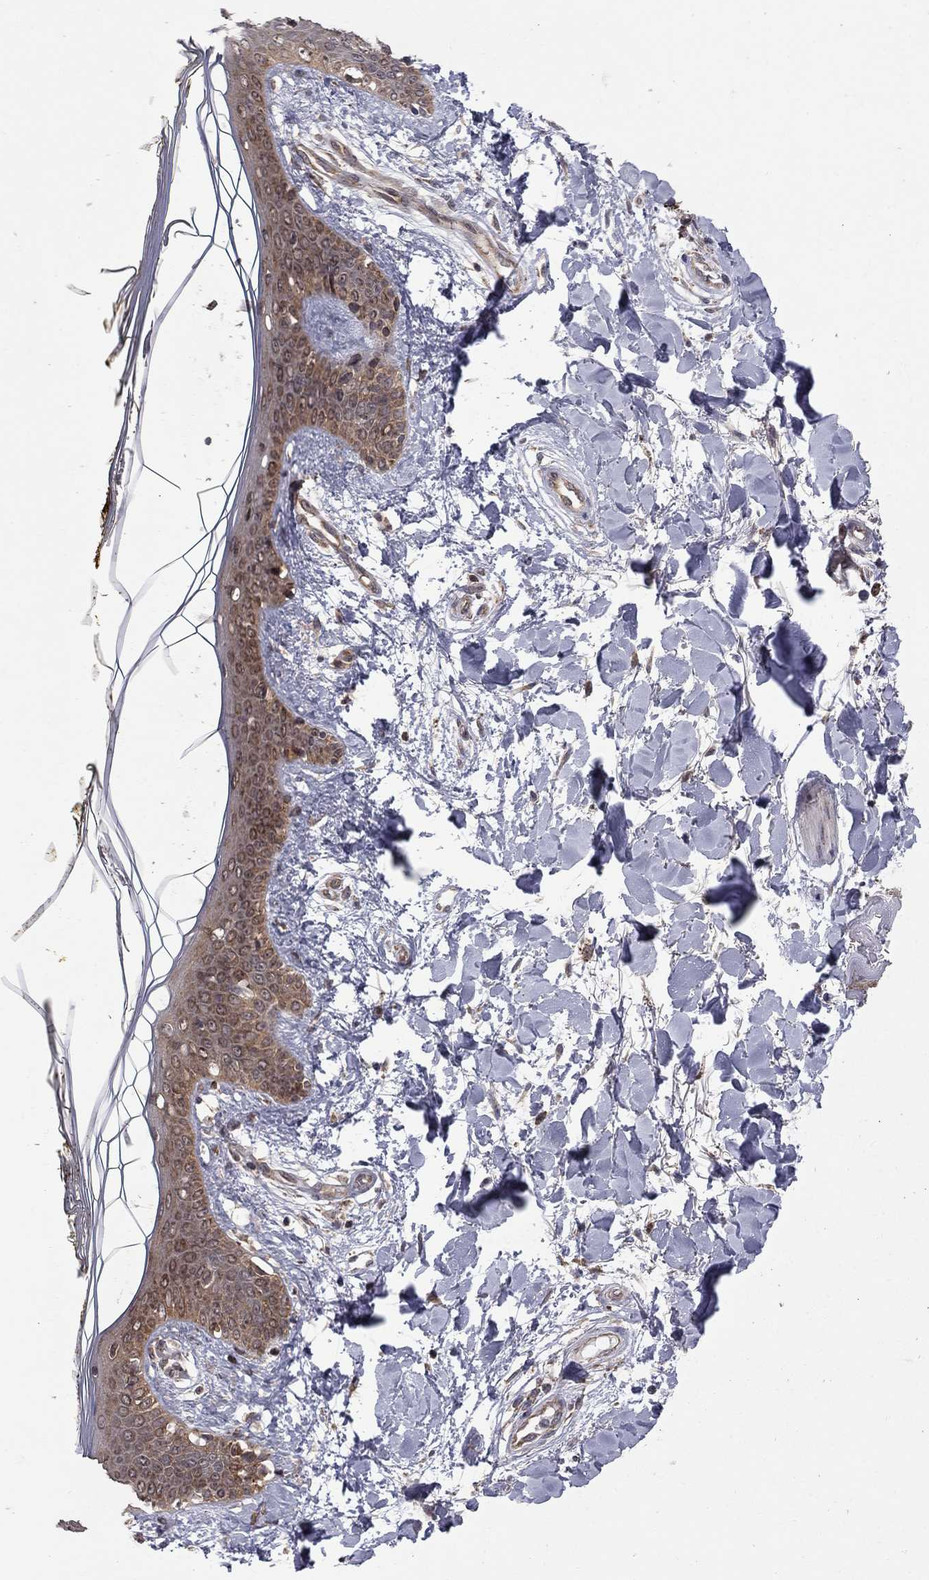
{"staining": {"intensity": "moderate", "quantity": "<25%", "location": "cytoplasmic/membranous"}, "tissue": "skin", "cell_type": "Fibroblasts", "image_type": "normal", "snomed": [{"axis": "morphology", "description": "Normal tissue, NOS"}, {"axis": "topography", "description": "Skin"}], "caption": "Moderate cytoplasmic/membranous staining for a protein is identified in about <25% of fibroblasts of normal skin using IHC.", "gene": "NAA50", "patient": {"sex": "female", "age": 34}}